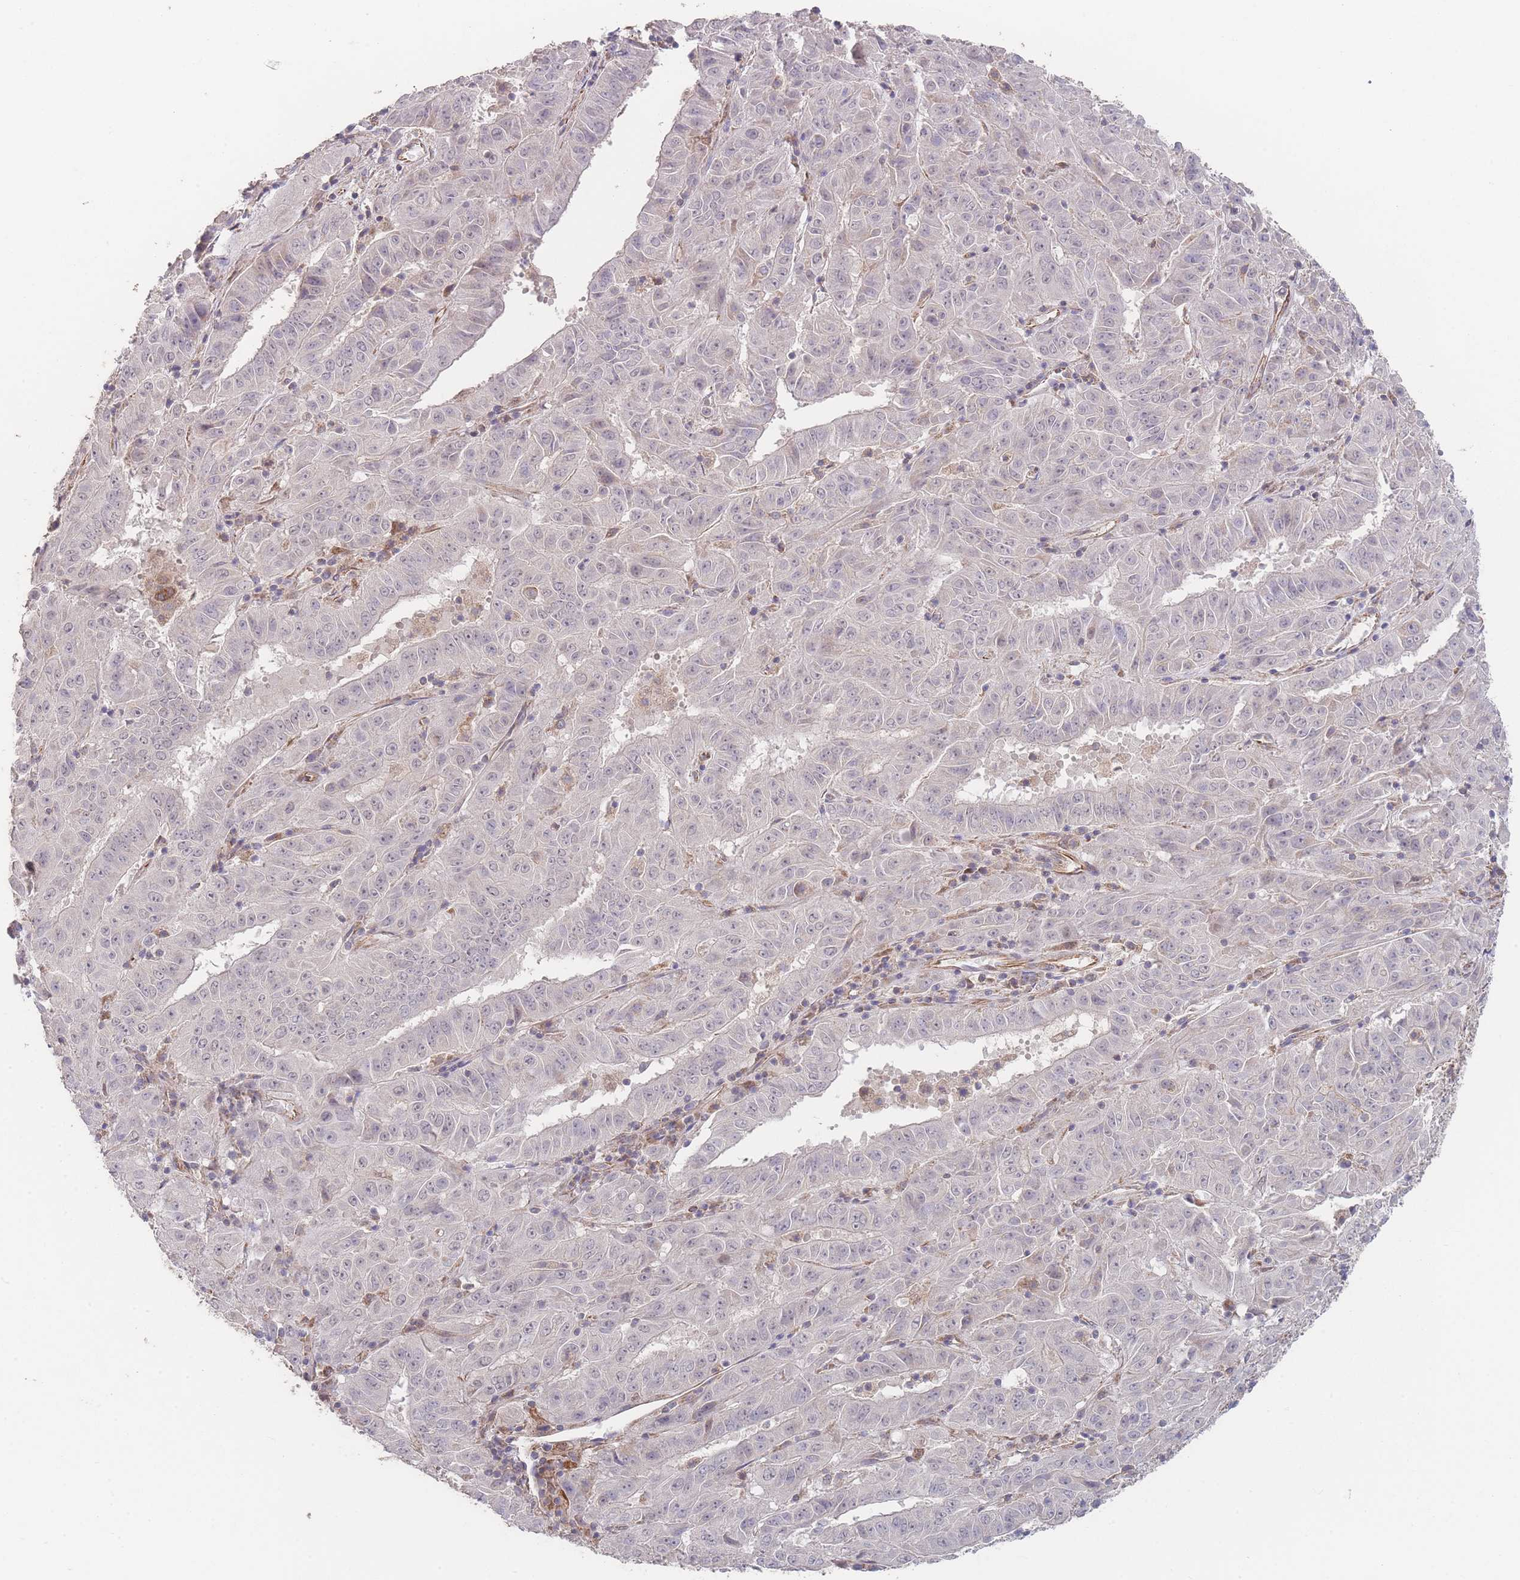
{"staining": {"intensity": "negative", "quantity": "none", "location": "none"}, "tissue": "pancreatic cancer", "cell_type": "Tumor cells", "image_type": "cancer", "snomed": [{"axis": "morphology", "description": "Adenocarcinoma, NOS"}, {"axis": "topography", "description": "Pancreas"}], "caption": "DAB immunohistochemical staining of pancreatic cancer (adenocarcinoma) reveals no significant staining in tumor cells.", "gene": "PXMP4", "patient": {"sex": "male", "age": 63}}